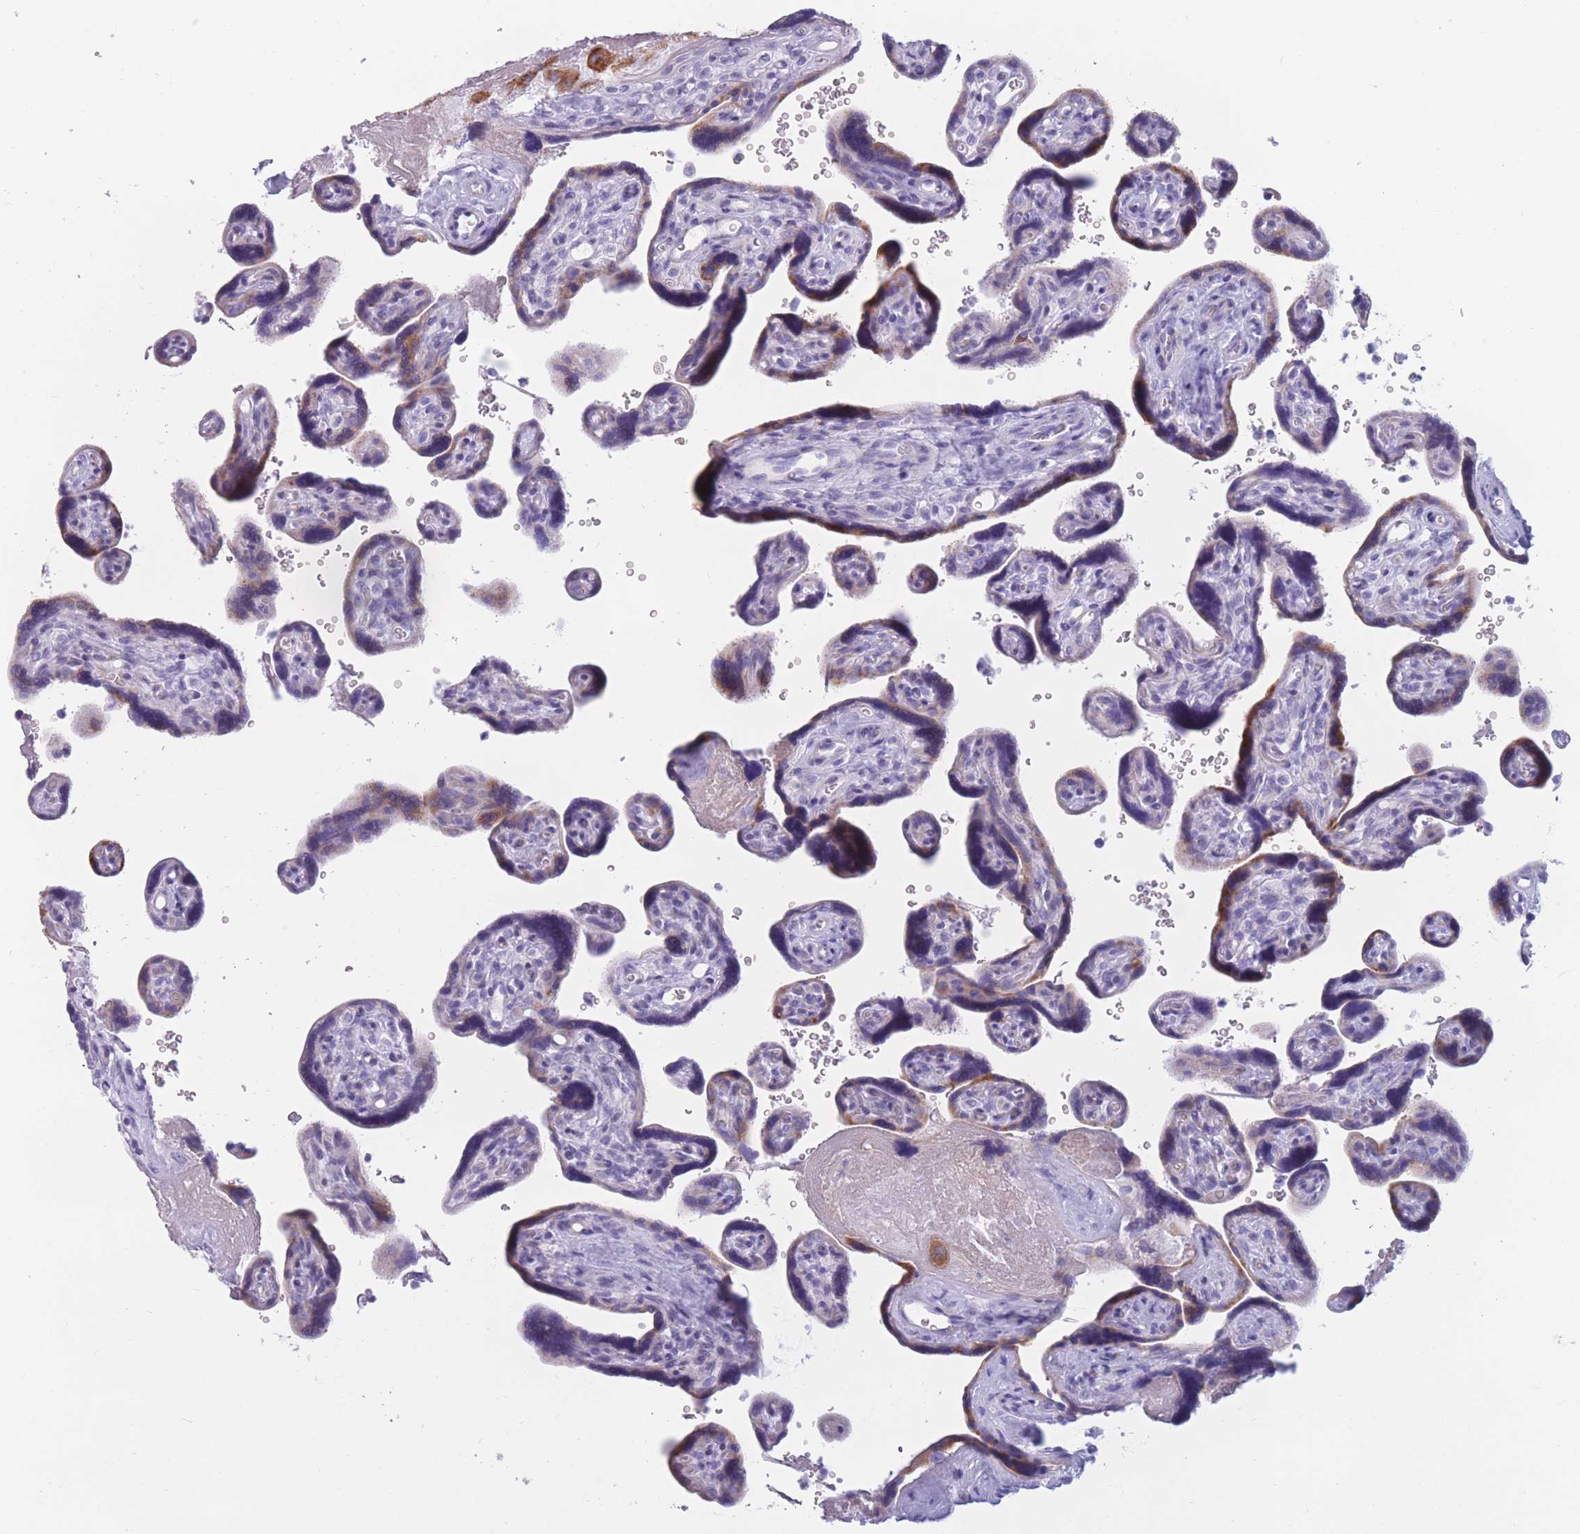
{"staining": {"intensity": "strong", "quantity": ">75%", "location": "cytoplasmic/membranous"}, "tissue": "placenta", "cell_type": "Decidual cells", "image_type": "normal", "snomed": [{"axis": "morphology", "description": "Normal tissue, NOS"}, {"axis": "topography", "description": "Placenta"}], "caption": "Protein staining of unremarkable placenta exhibits strong cytoplasmic/membranous expression in about >75% of decidual cells.", "gene": "COL27A1", "patient": {"sex": "female", "age": 39}}